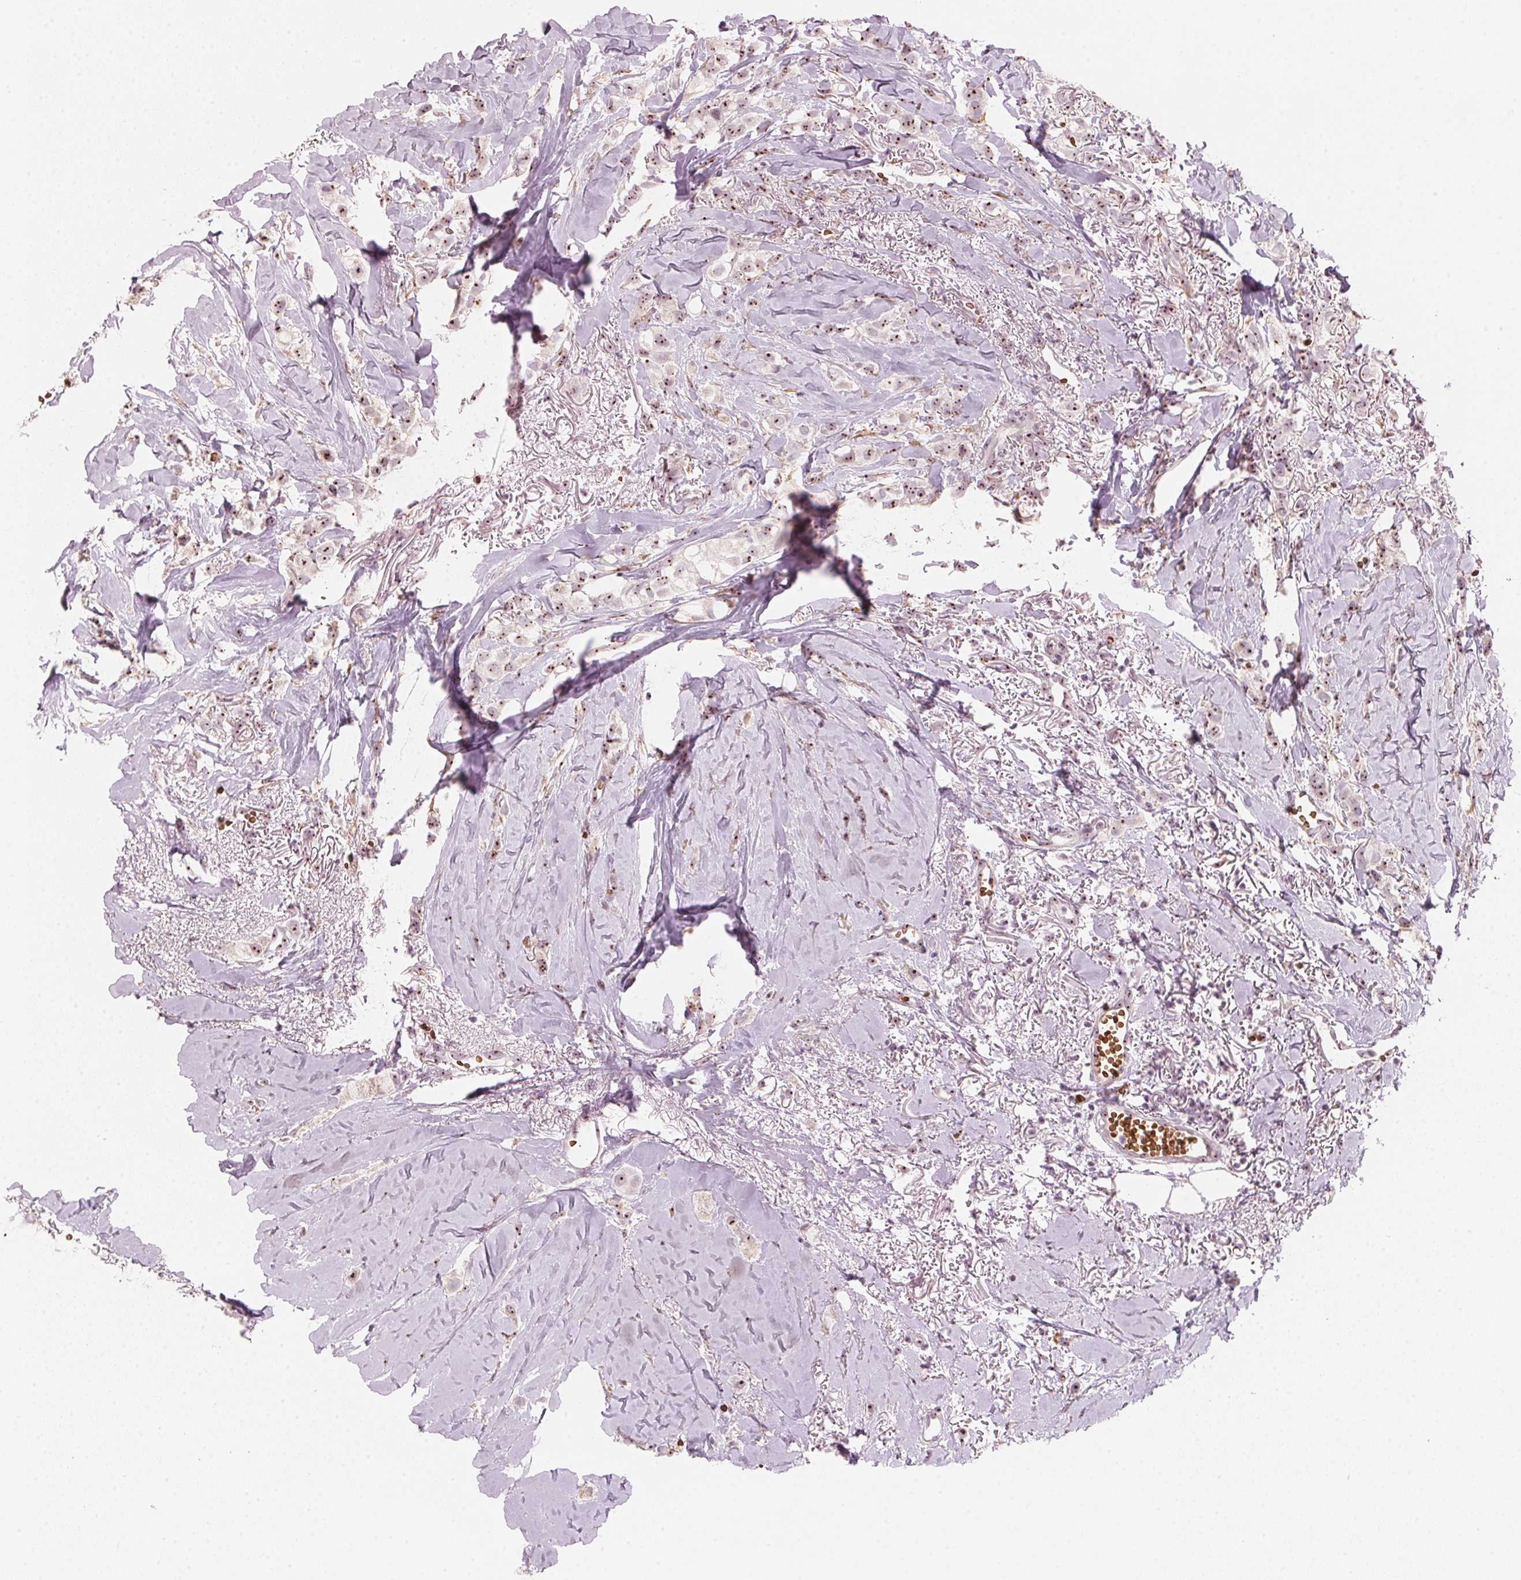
{"staining": {"intensity": "weak", "quantity": ">75%", "location": "nuclear"}, "tissue": "breast cancer", "cell_type": "Tumor cells", "image_type": "cancer", "snomed": [{"axis": "morphology", "description": "Duct carcinoma"}, {"axis": "topography", "description": "Breast"}], "caption": "This is an image of immunohistochemistry (IHC) staining of breast cancer, which shows weak expression in the nuclear of tumor cells.", "gene": "DNTTIP2", "patient": {"sex": "female", "age": 85}}